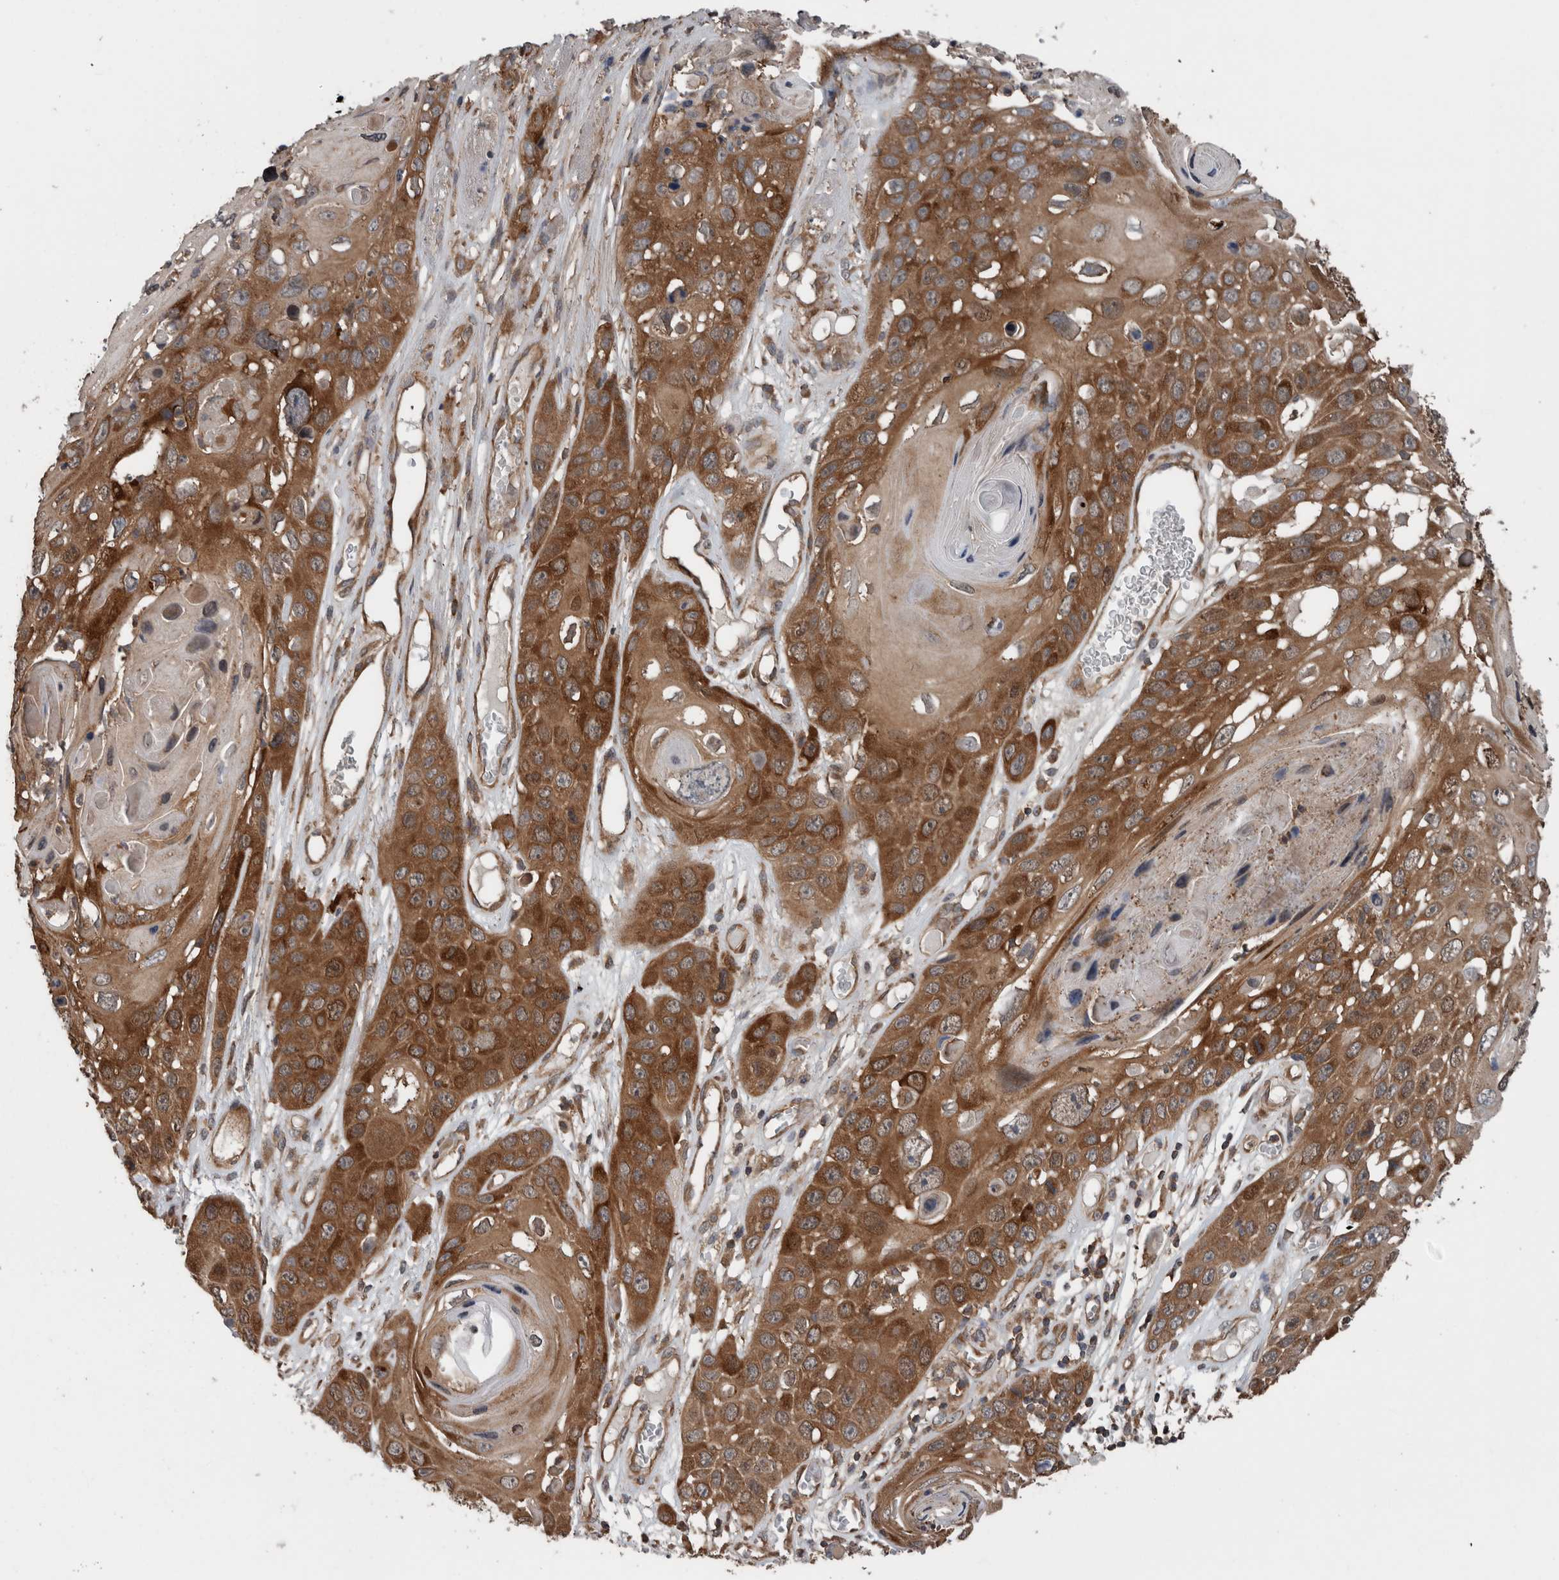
{"staining": {"intensity": "moderate", "quantity": ">75%", "location": "cytoplasmic/membranous"}, "tissue": "skin cancer", "cell_type": "Tumor cells", "image_type": "cancer", "snomed": [{"axis": "morphology", "description": "Squamous cell carcinoma, NOS"}, {"axis": "topography", "description": "Skin"}], "caption": "A high-resolution micrograph shows immunohistochemistry staining of skin squamous cell carcinoma, which reveals moderate cytoplasmic/membranous staining in approximately >75% of tumor cells. Immunohistochemistry (ihc) stains the protein in brown and the nuclei are stained blue.", "gene": "RIOK3", "patient": {"sex": "male", "age": 55}}